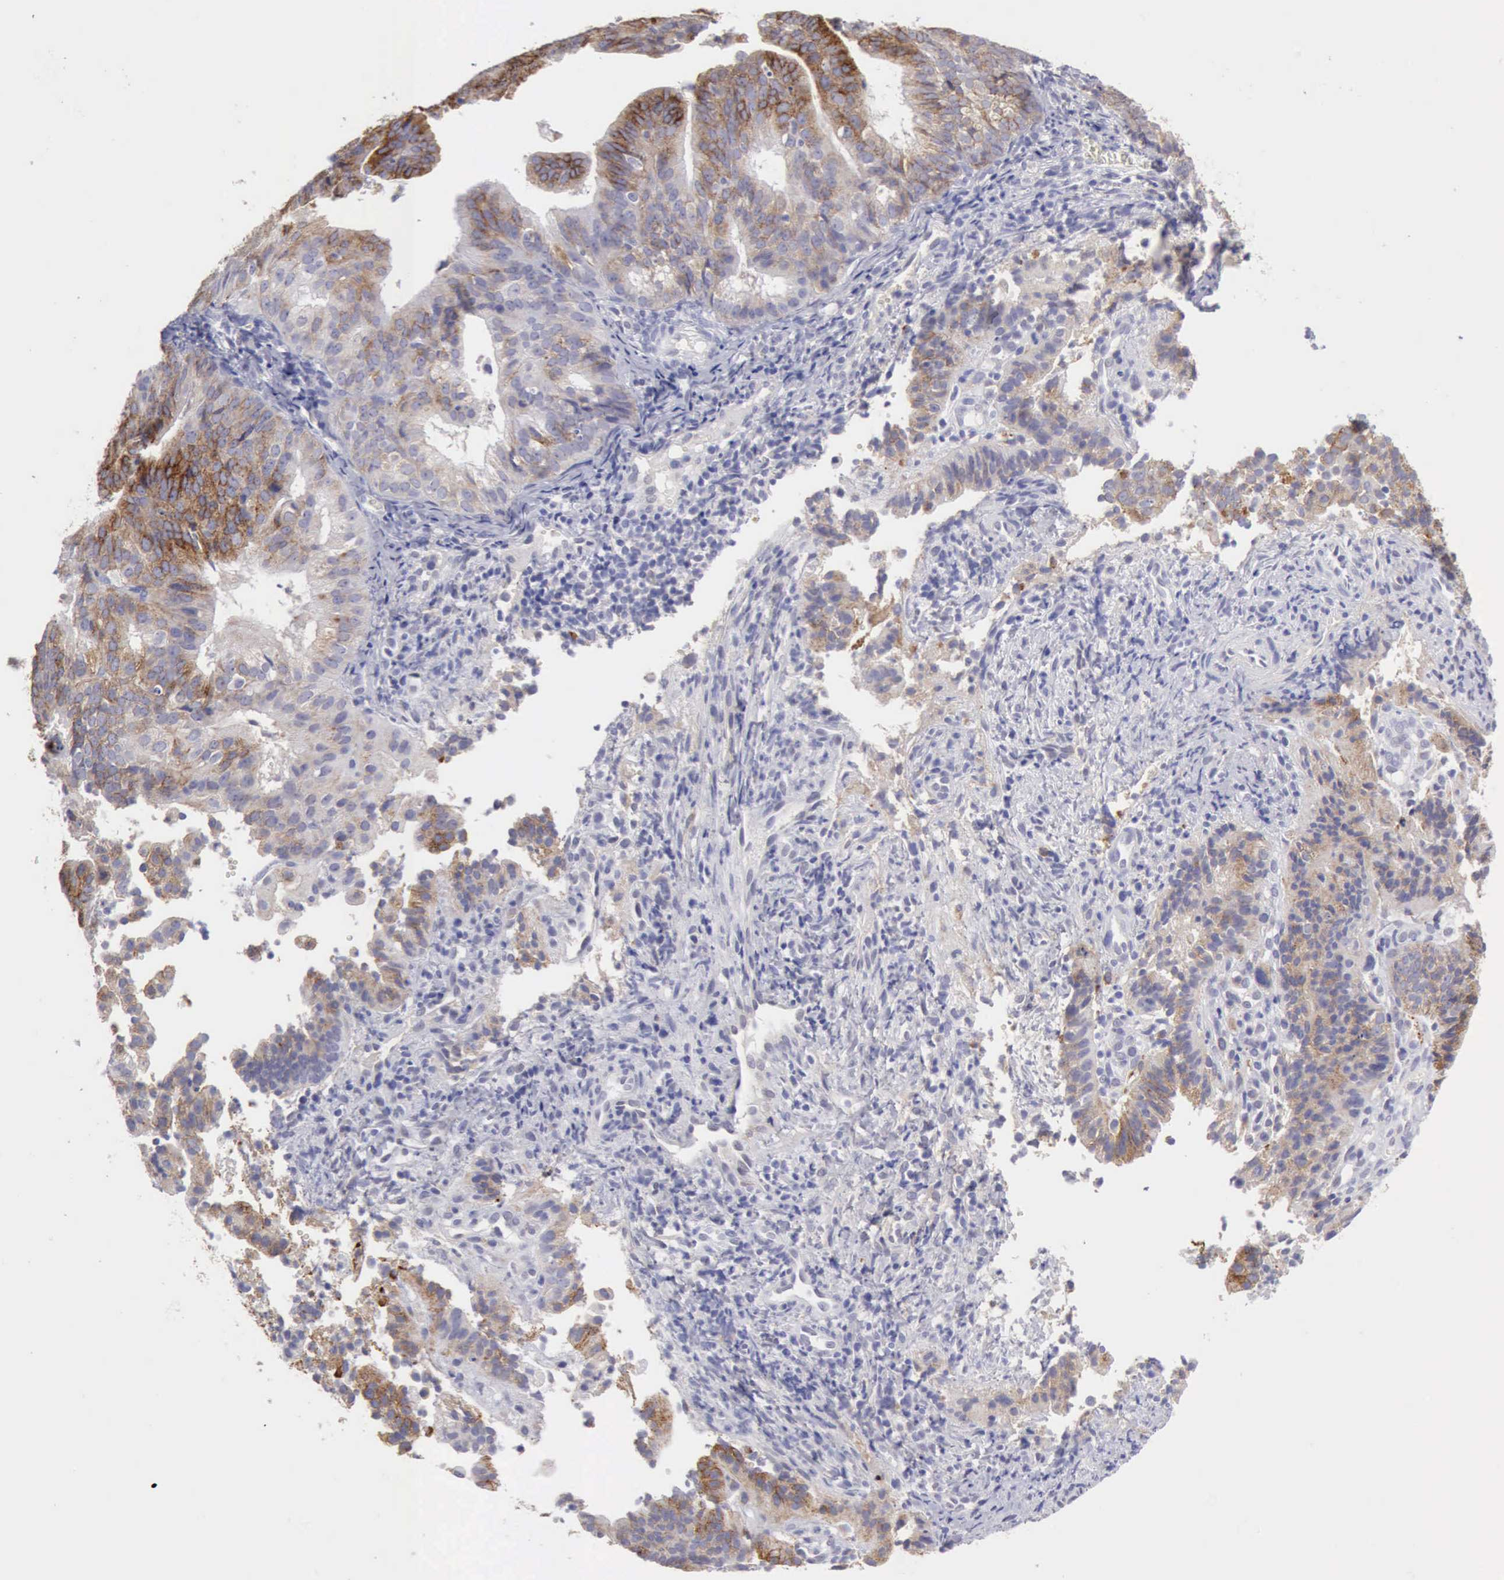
{"staining": {"intensity": "moderate", "quantity": ">75%", "location": "cytoplasmic/membranous"}, "tissue": "cervical cancer", "cell_type": "Tumor cells", "image_type": "cancer", "snomed": [{"axis": "morphology", "description": "Adenocarcinoma, NOS"}, {"axis": "topography", "description": "Cervix"}], "caption": "Moderate cytoplasmic/membranous staining for a protein is appreciated in approximately >75% of tumor cells of adenocarcinoma (cervical) using IHC.", "gene": "TFRC", "patient": {"sex": "female", "age": 60}}